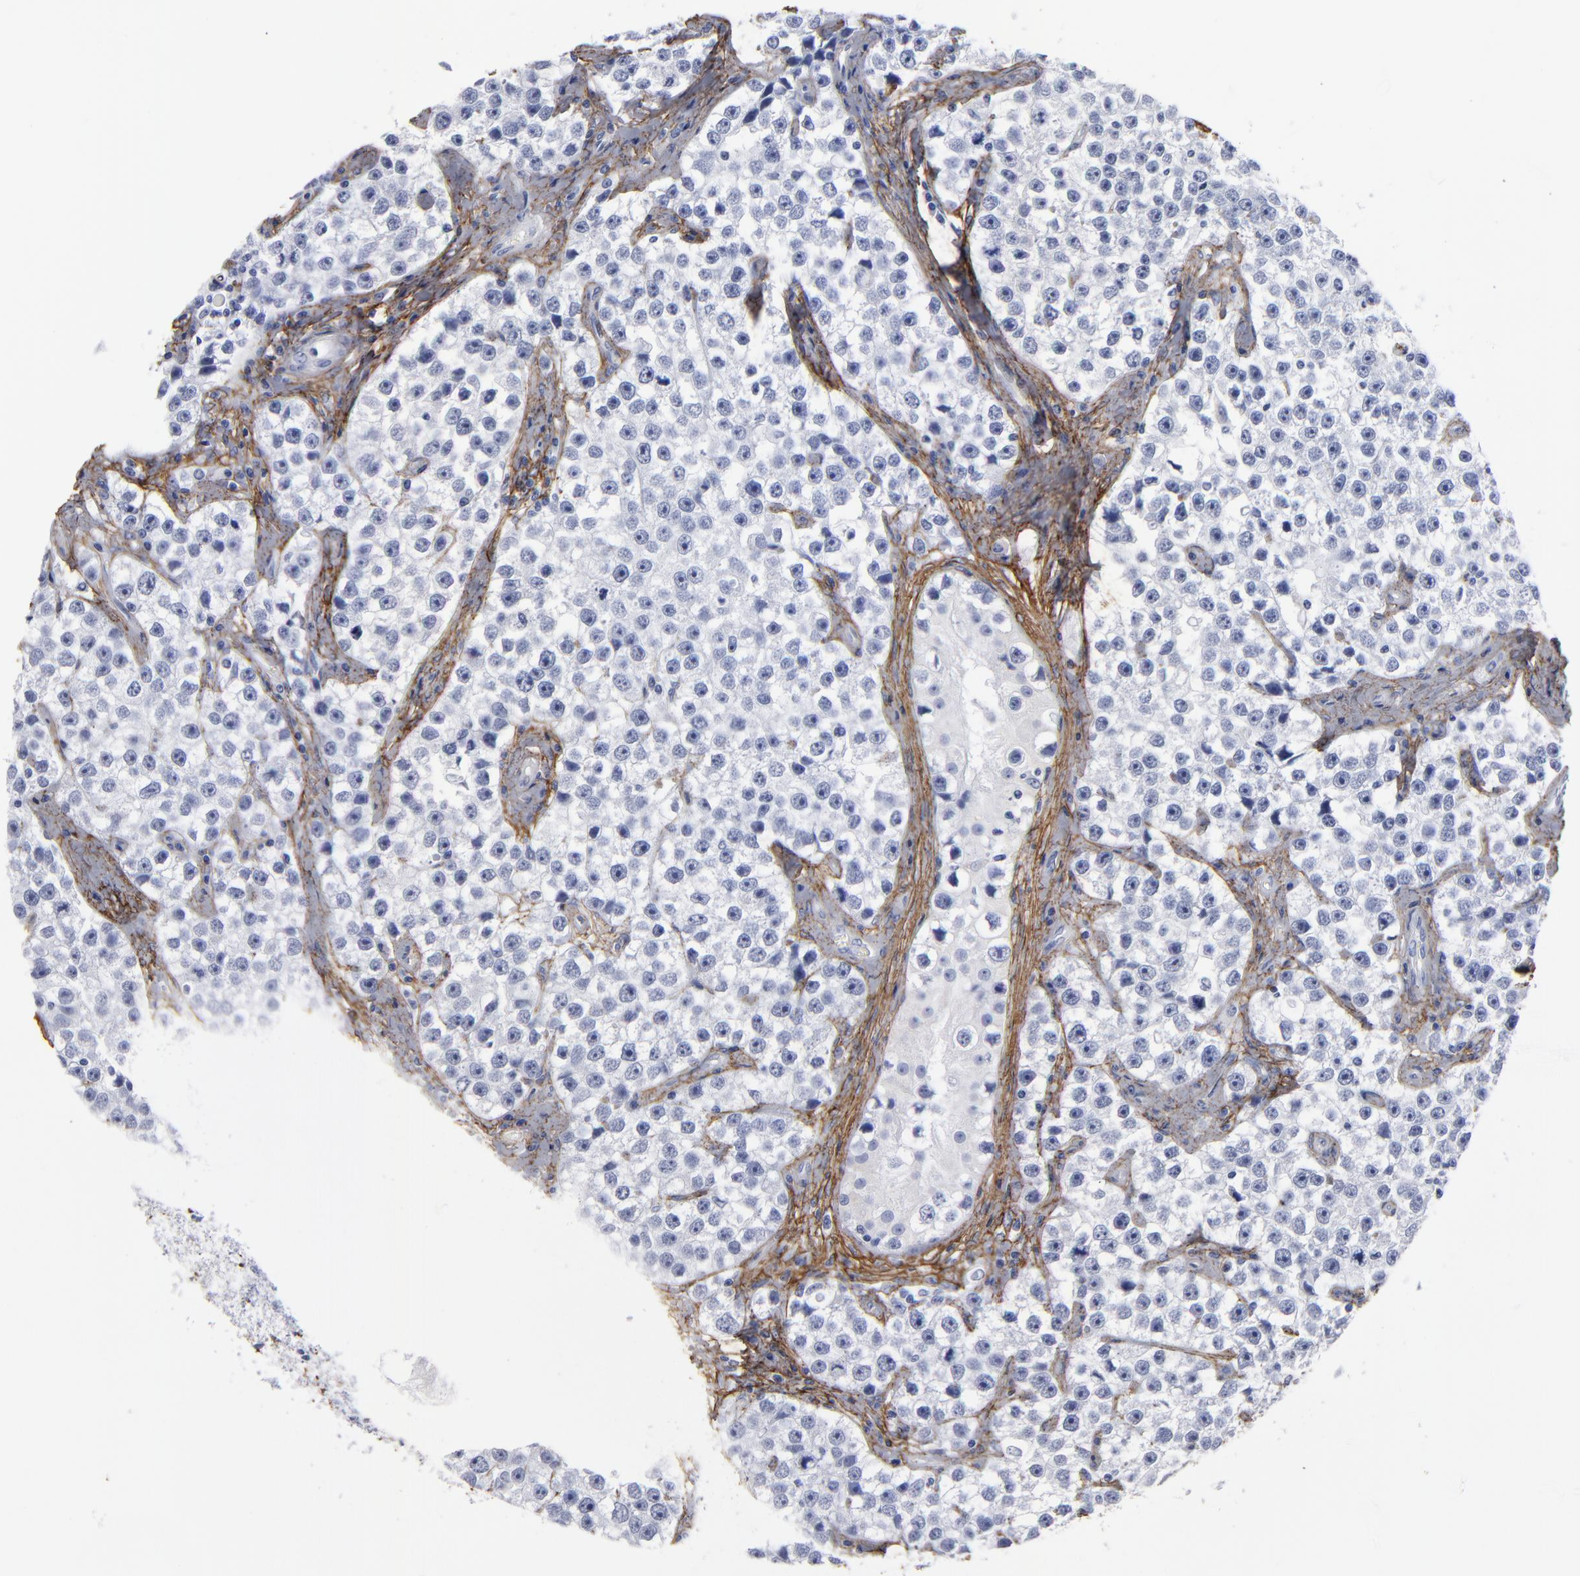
{"staining": {"intensity": "negative", "quantity": "none", "location": "none"}, "tissue": "testis cancer", "cell_type": "Tumor cells", "image_type": "cancer", "snomed": [{"axis": "morphology", "description": "Seminoma, NOS"}, {"axis": "topography", "description": "Testis"}], "caption": "High power microscopy photomicrograph of an immunohistochemistry micrograph of testis seminoma, revealing no significant expression in tumor cells. Nuclei are stained in blue.", "gene": "EMILIN1", "patient": {"sex": "male", "age": 32}}